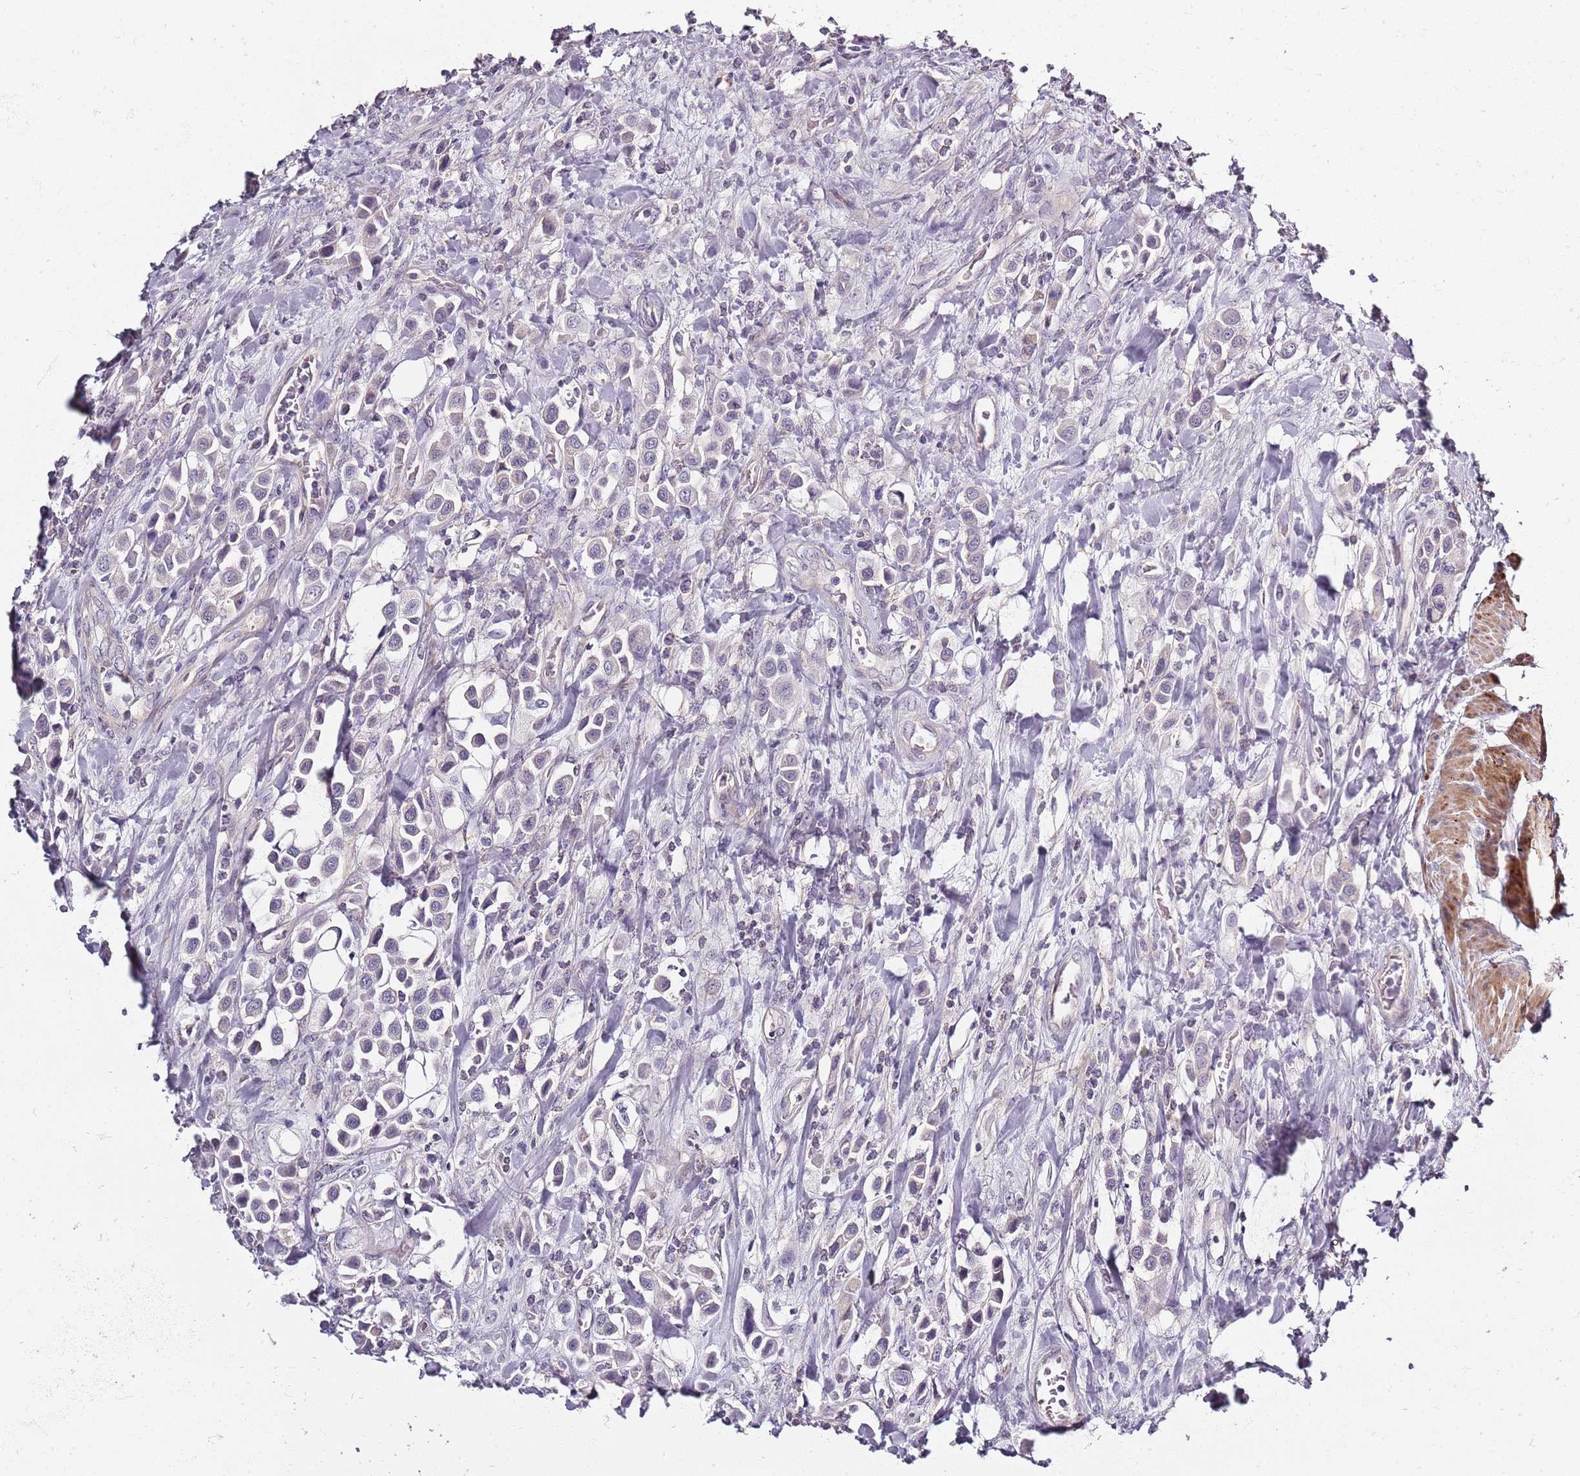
{"staining": {"intensity": "negative", "quantity": "none", "location": "none"}, "tissue": "urothelial cancer", "cell_type": "Tumor cells", "image_type": "cancer", "snomed": [{"axis": "morphology", "description": "Urothelial carcinoma, High grade"}, {"axis": "topography", "description": "Urinary bladder"}], "caption": "High magnification brightfield microscopy of urothelial cancer stained with DAB (brown) and counterstained with hematoxylin (blue): tumor cells show no significant positivity.", "gene": "SYNGR3", "patient": {"sex": "male", "age": 50}}